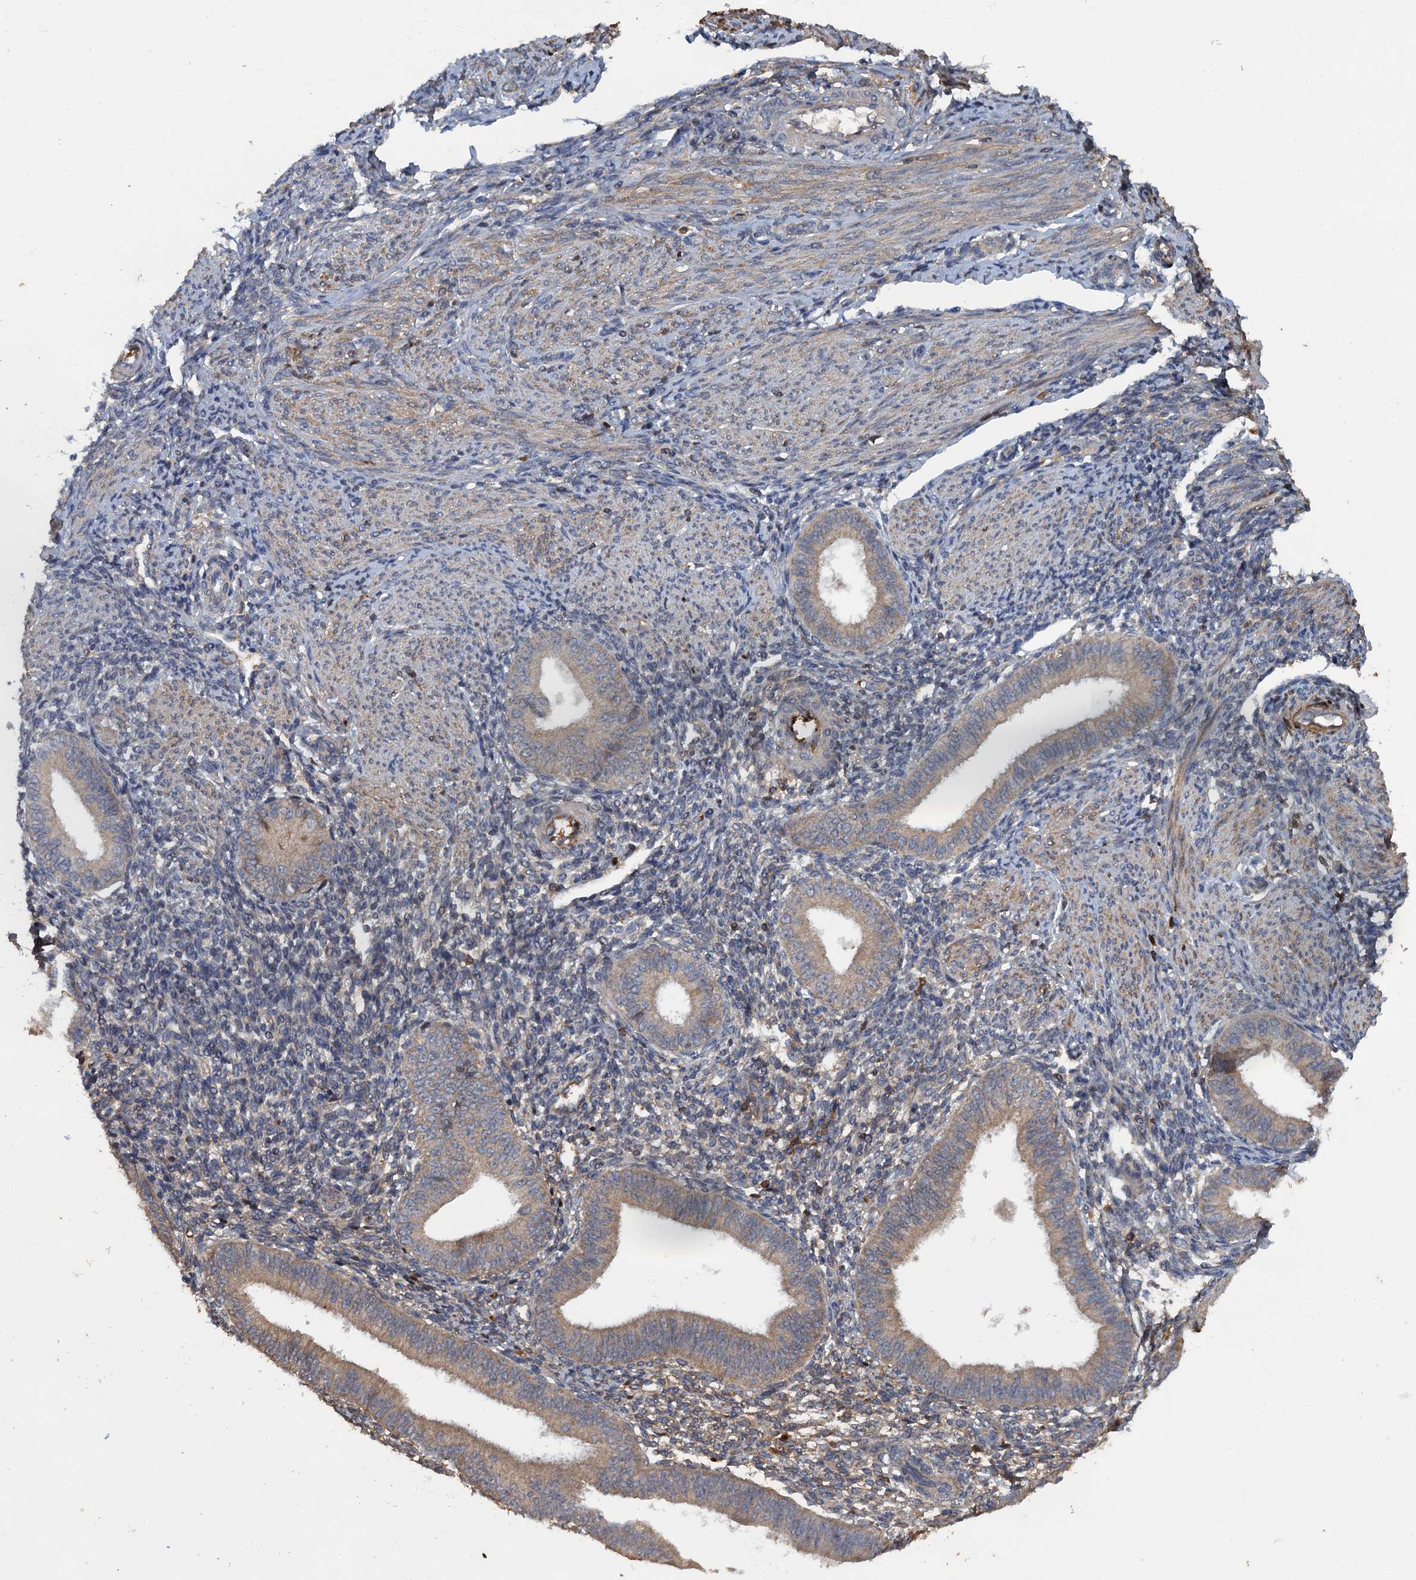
{"staining": {"intensity": "weak", "quantity": "<25%", "location": "cytoplasmic/membranous"}, "tissue": "endometrium", "cell_type": "Cells in endometrial stroma", "image_type": "normal", "snomed": [{"axis": "morphology", "description": "Normal tissue, NOS"}, {"axis": "topography", "description": "Uterus"}, {"axis": "topography", "description": "Endometrium"}], "caption": "DAB immunohistochemical staining of benign human endometrium exhibits no significant positivity in cells in endometrial stroma.", "gene": "HAPLN3", "patient": {"sex": "female", "age": 48}}